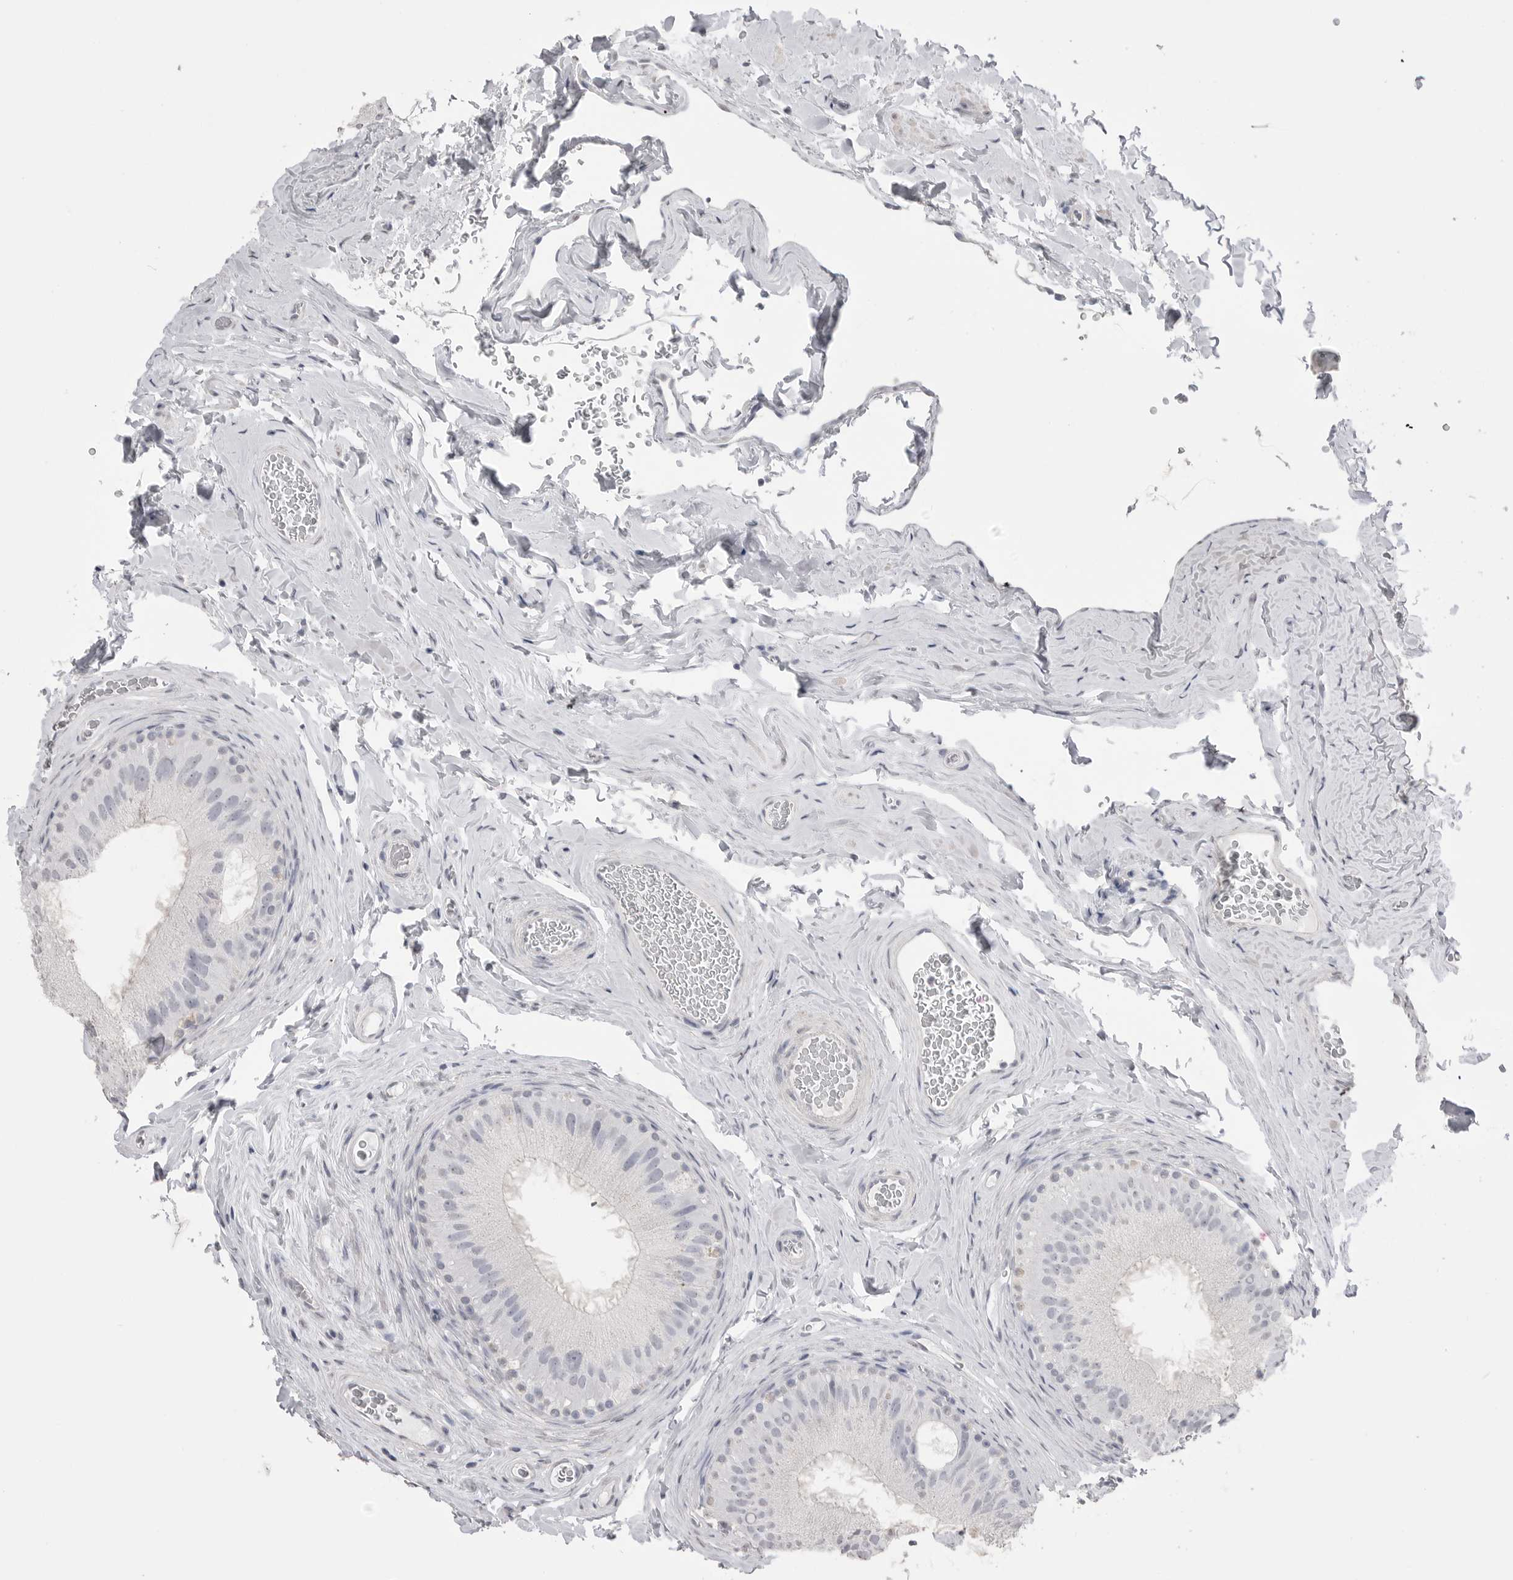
{"staining": {"intensity": "negative", "quantity": "none", "location": "none"}, "tissue": "epididymis", "cell_type": "Glandular cells", "image_type": "normal", "snomed": [{"axis": "morphology", "description": "Normal tissue, NOS"}, {"axis": "topography", "description": "Vascular tissue"}, {"axis": "topography", "description": "Epididymis"}], "caption": "Immunohistochemistry histopathology image of normal epididymis stained for a protein (brown), which reveals no expression in glandular cells.", "gene": "ICAM5", "patient": {"sex": "male", "age": 49}}